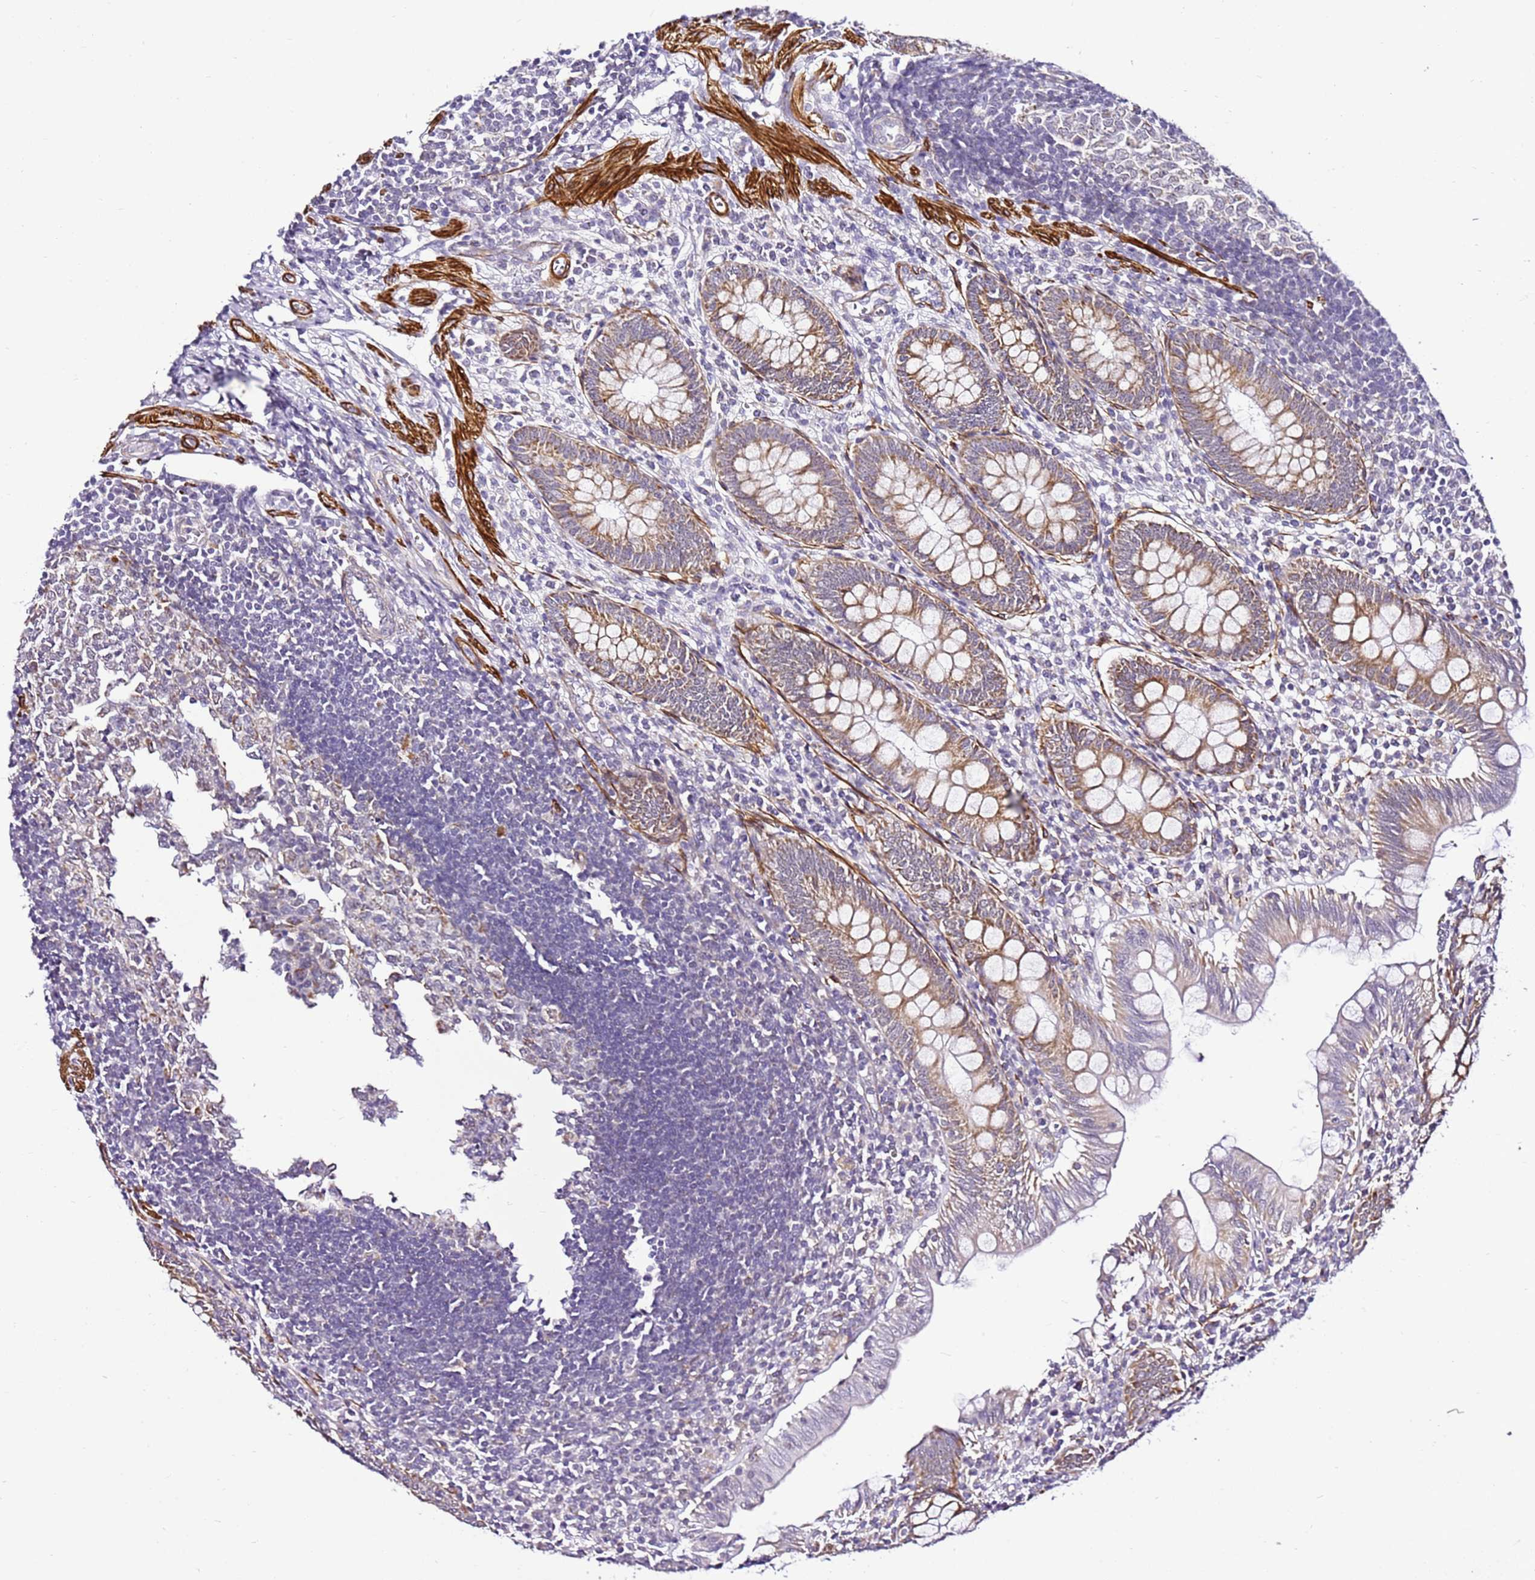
{"staining": {"intensity": "moderate", "quantity": "25%-75%", "location": "cytoplasmic/membranous"}, "tissue": "appendix", "cell_type": "Glandular cells", "image_type": "normal", "snomed": [{"axis": "morphology", "description": "Normal tissue, NOS"}, {"axis": "topography", "description": "Appendix"}], "caption": "A medium amount of moderate cytoplasmic/membranous staining is seen in approximately 25%-75% of glandular cells in normal appendix.", "gene": "SMIM4", "patient": {"sex": "male", "age": 14}}